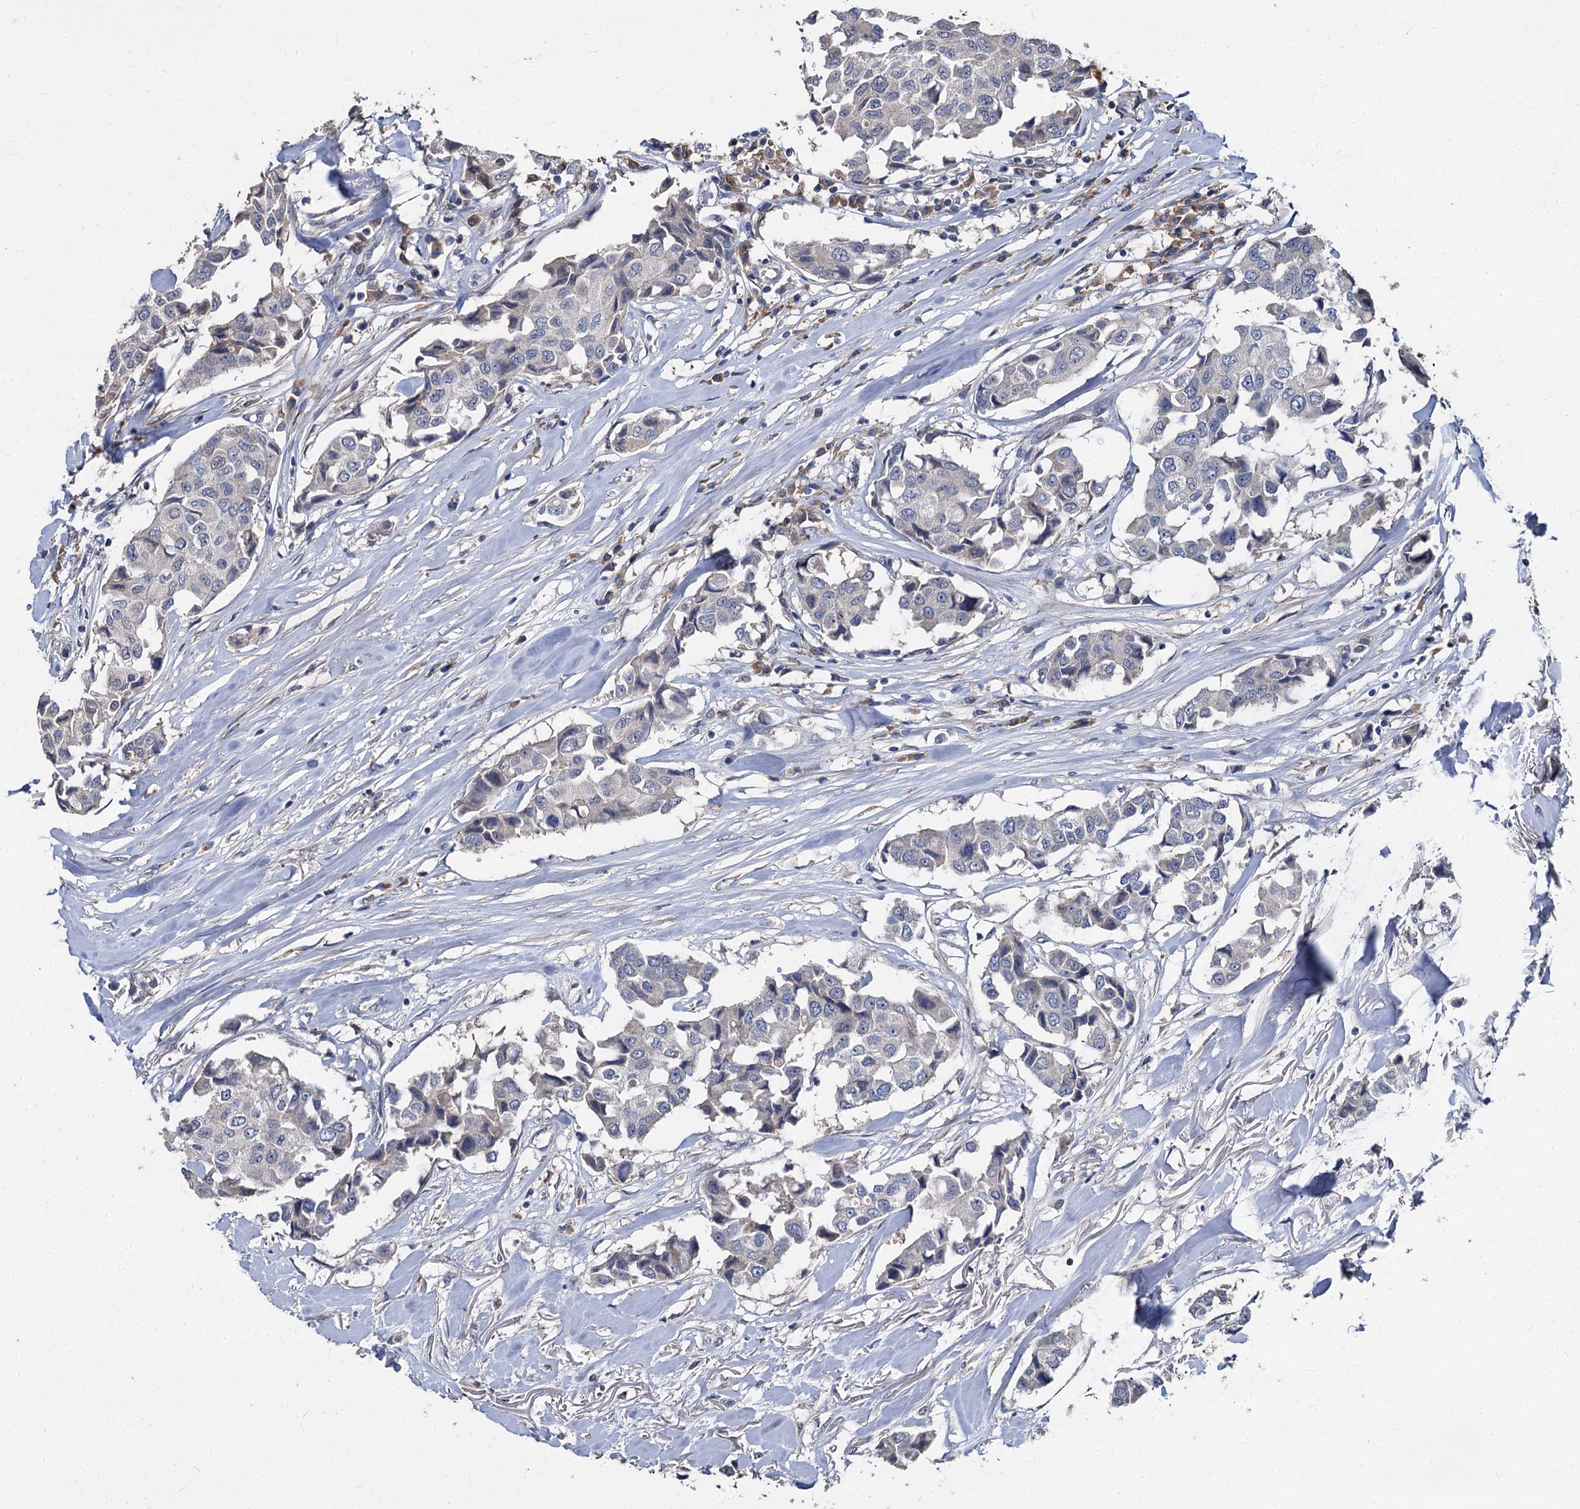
{"staining": {"intensity": "negative", "quantity": "none", "location": "none"}, "tissue": "breast cancer", "cell_type": "Tumor cells", "image_type": "cancer", "snomed": [{"axis": "morphology", "description": "Duct carcinoma"}, {"axis": "topography", "description": "Breast"}], "caption": "This is a image of IHC staining of breast infiltrating ductal carcinoma, which shows no staining in tumor cells.", "gene": "CCDC184", "patient": {"sex": "female", "age": 80}}